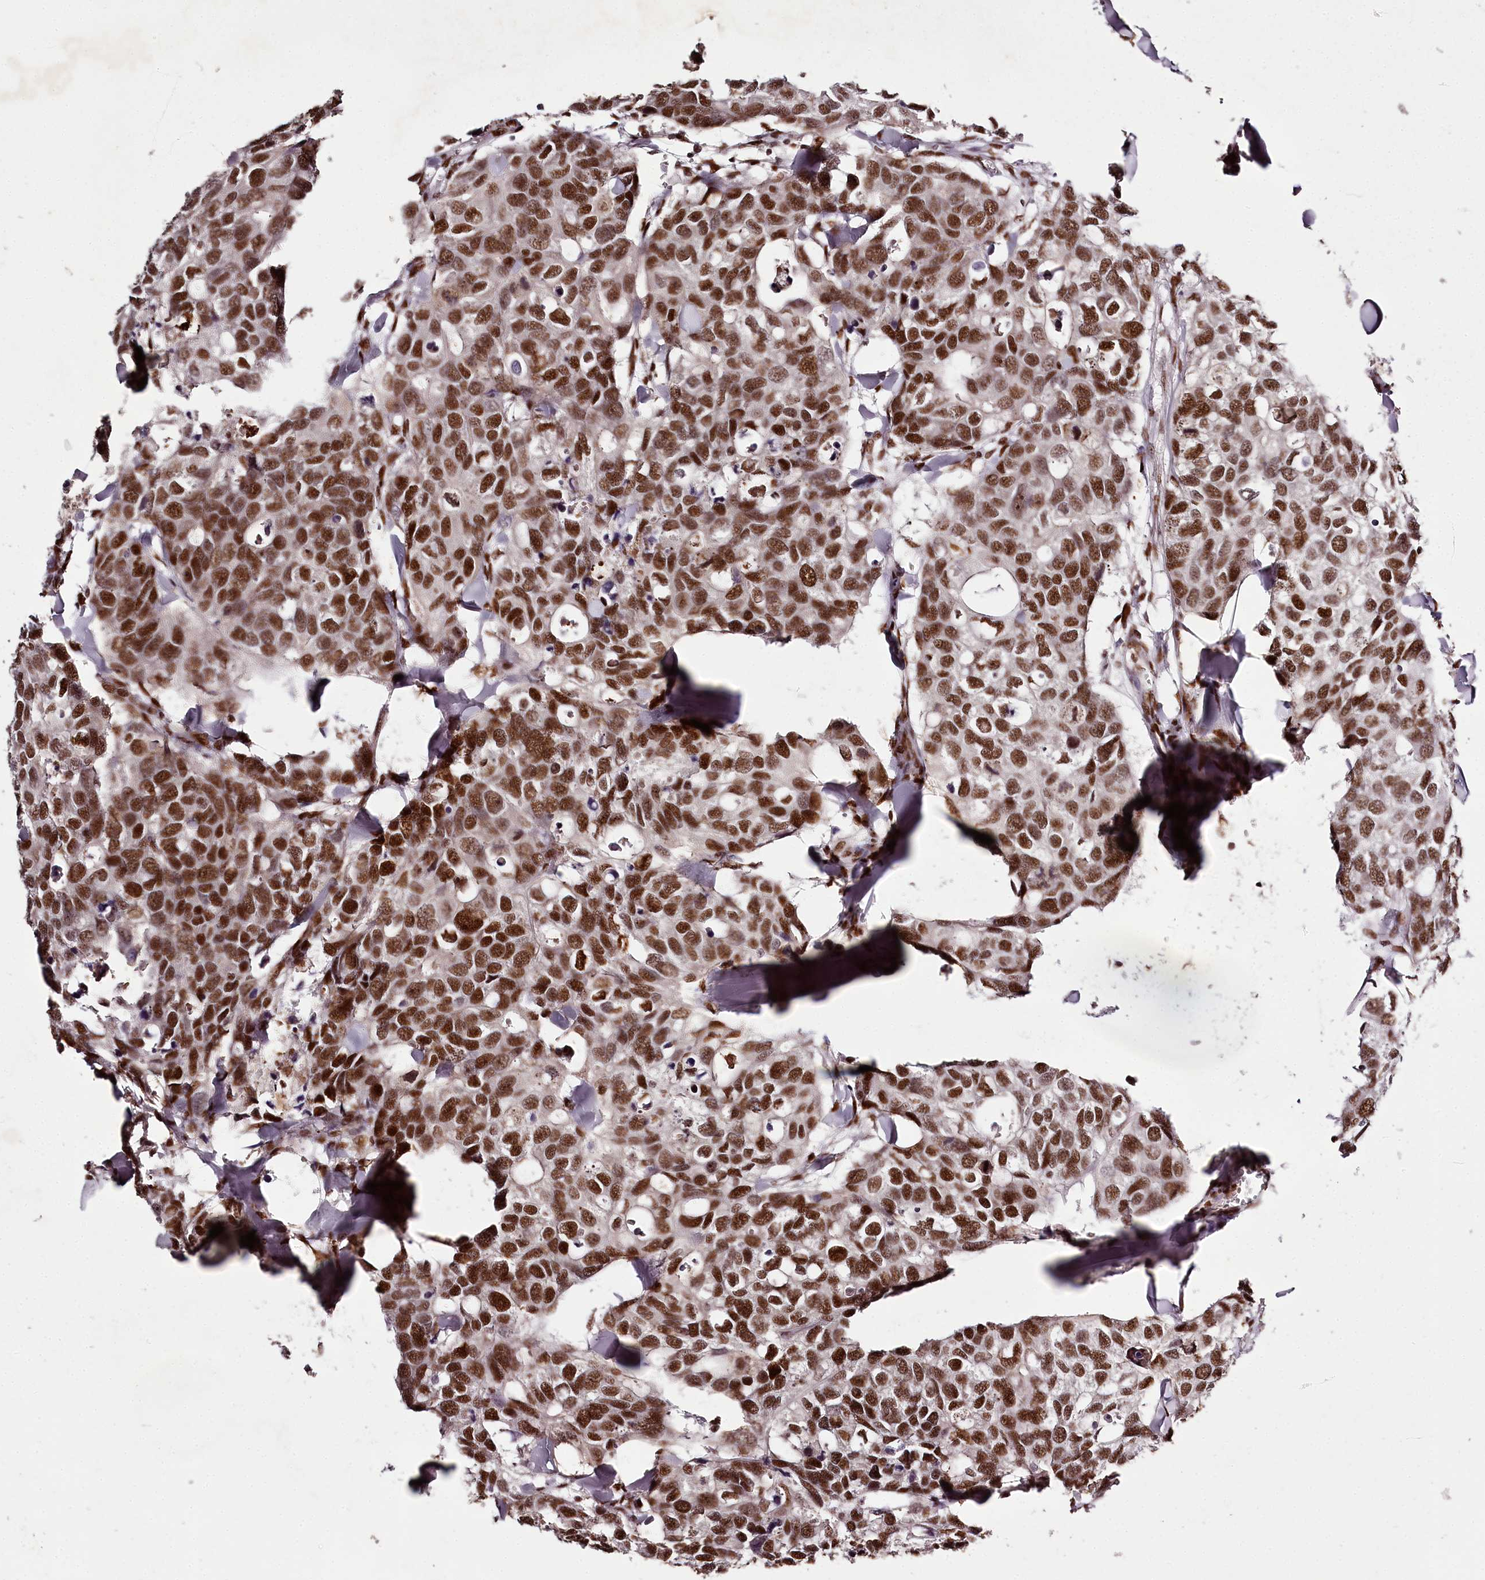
{"staining": {"intensity": "strong", "quantity": ">75%", "location": "nuclear"}, "tissue": "breast cancer", "cell_type": "Tumor cells", "image_type": "cancer", "snomed": [{"axis": "morphology", "description": "Duct carcinoma"}, {"axis": "topography", "description": "Breast"}], "caption": "Immunohistochemical staining of human breast cancer (infiltrating ductal carcinoma) shows strong nuclear protein expression in approximately >75% of tumor cells.", "gene": "PSPC1", "patient": {"sex": "female", "age": 83}}